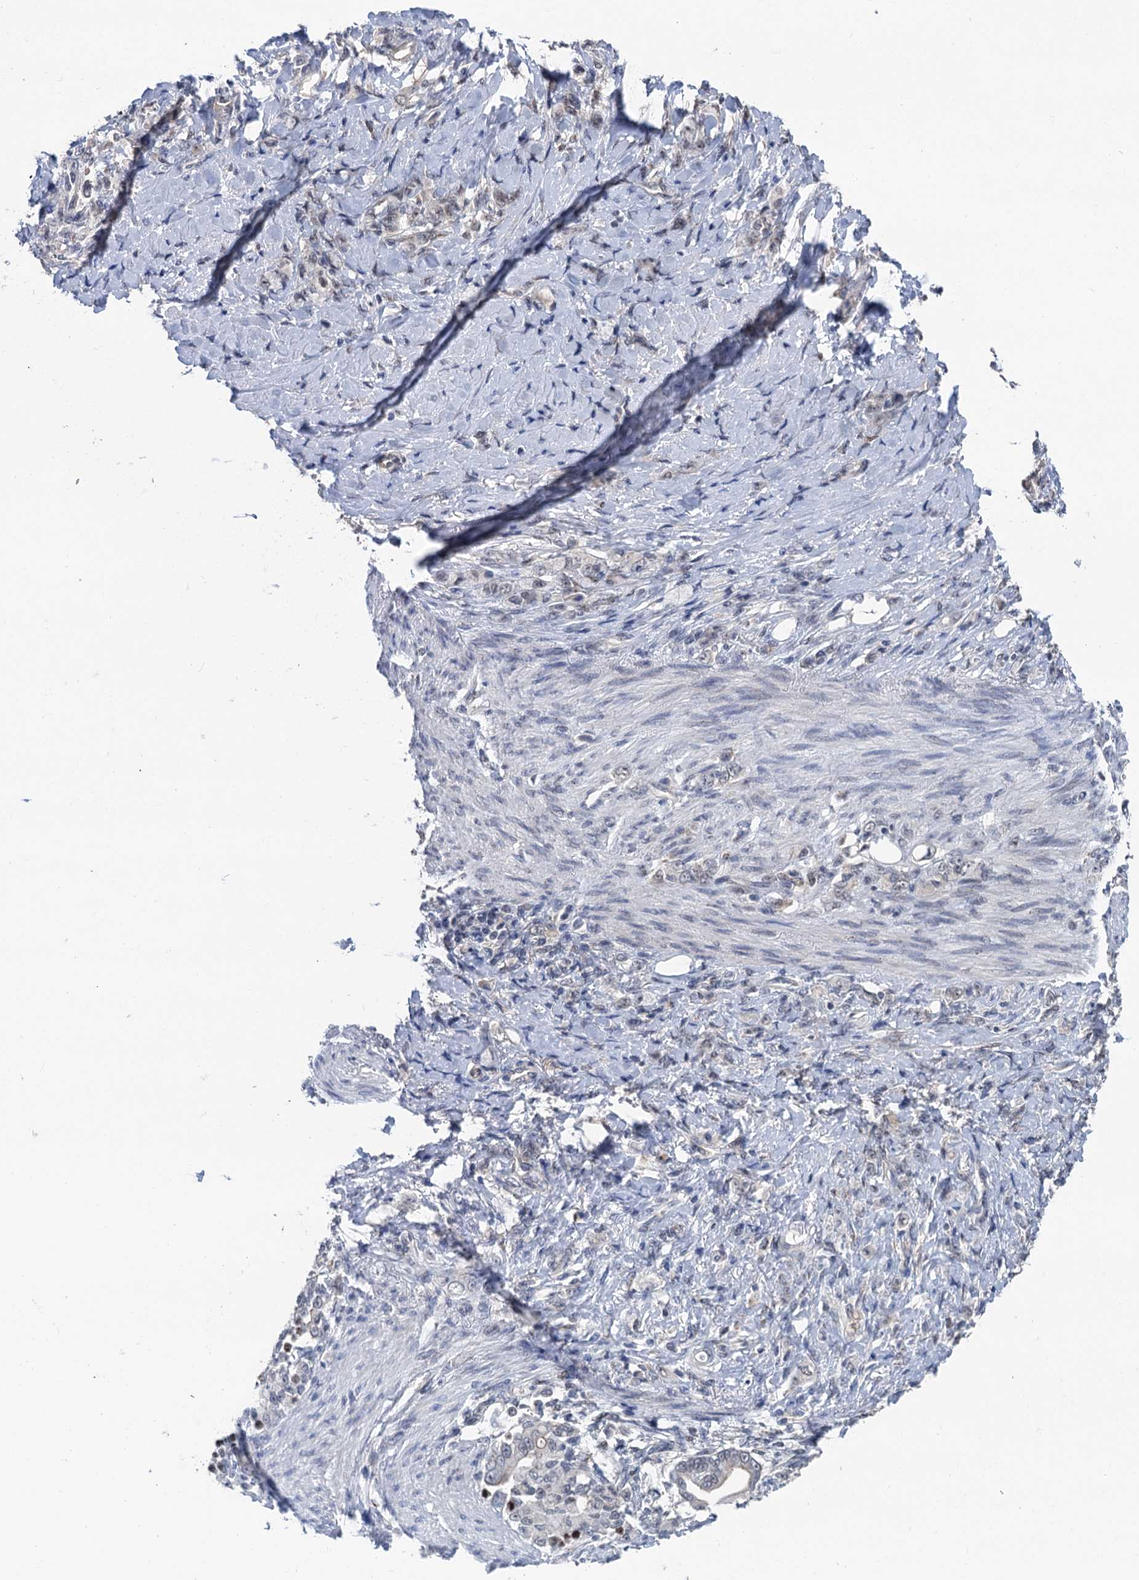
{"staining": {"intensity": "negative", "quantity": "none", "location": "none"}, "tissue": "stomach cancer", "cell_type": "Tumor cells", "image_type": "cancer", "snomed": [{"axis": "morphology", "description": "Adenocarcinoma, NOS"}, {"axis": "topography", "description": "Stomach"}], "caption": "Image shows no significant protein staining in tumor cells of adenocarcinoma (stomach).", "gene": "RASSF4", "patient": {"sex": "female", "age": 79}}